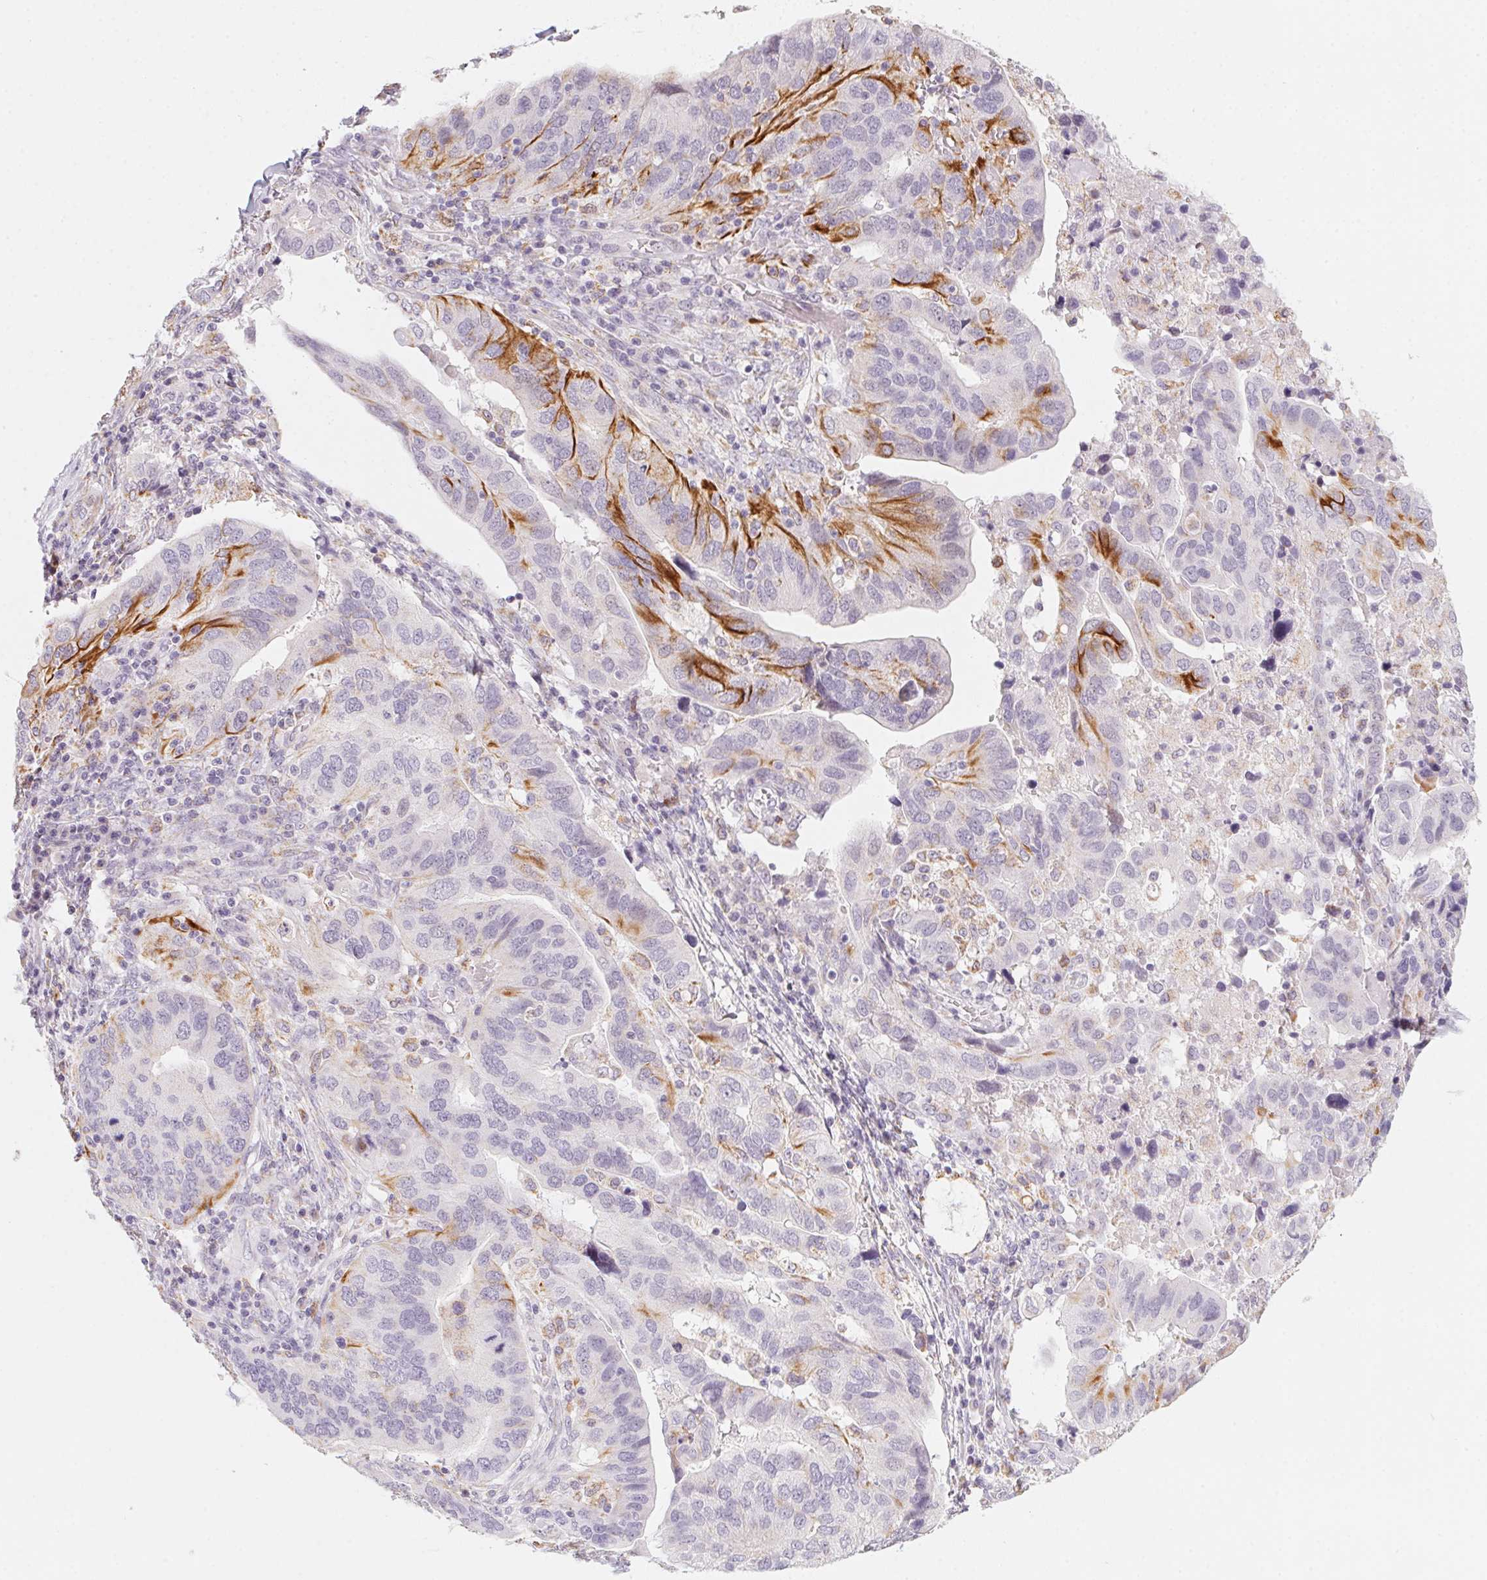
{"staining": {"intensity": "moderate", "quantity": "<25%", "location": "cytoplasmic/membranous"}, "tissue": "ovarian cancer", "cell_type": "Tumor cells", "image_type": "cancer", "snomed": [{"axis": "morphology", "description": "Cystadenocarcinoma, serous, NOS"}, {"axis": "topography", "description": "Ovary"}], "caption": "There is low levels of moderate cytoplasmic/membranous staining in tumor cells of ovarian serous cystadenocarcinoma, as demonstrated by immunohistochemical staining (brown color).", "gene": "PRPH", "patient": {"sex": "female", "age": 79}}